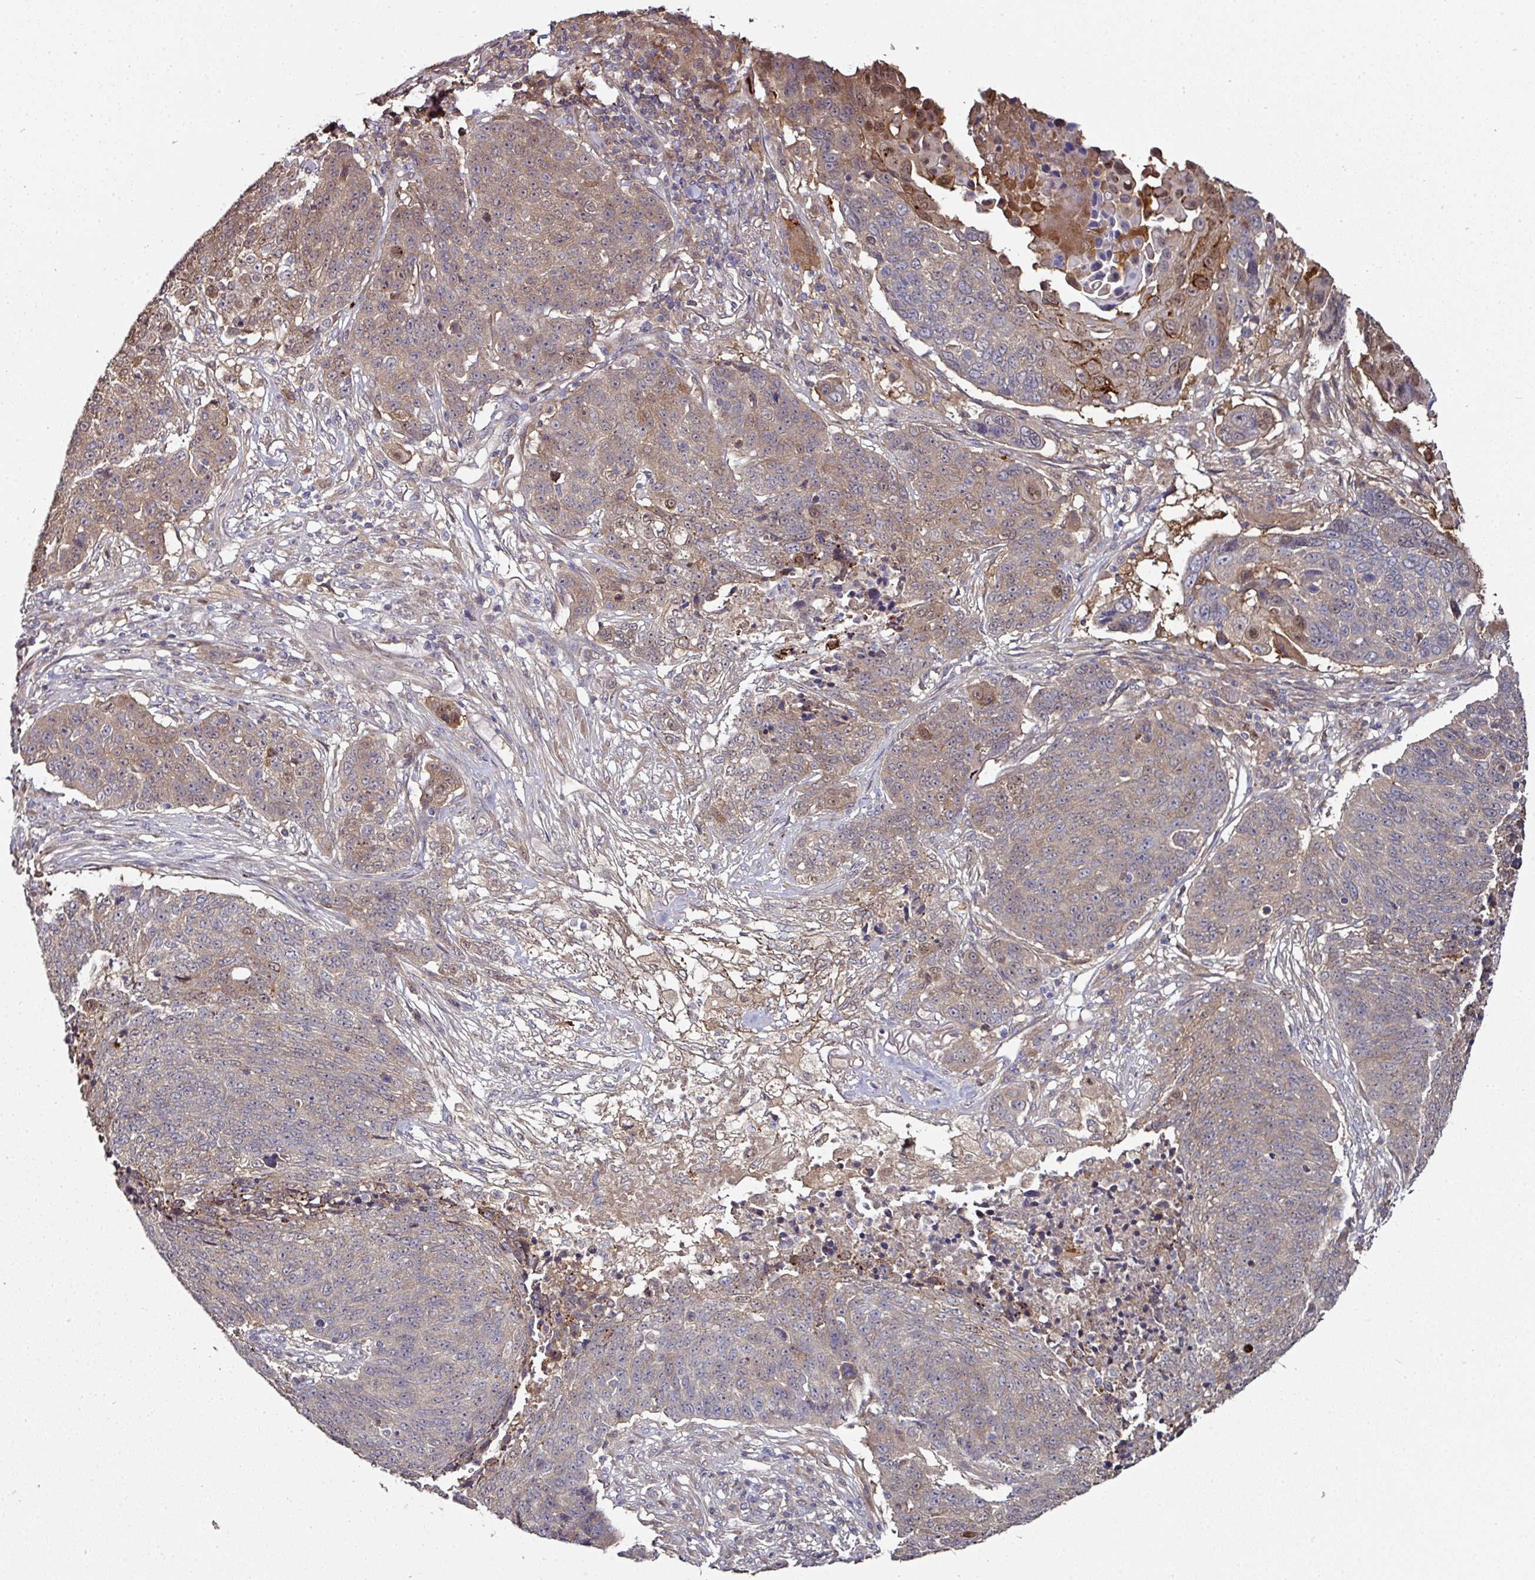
{"staining": {"intensity": "moderate", "quantity": "<25%", "location": "cytoplasmic/membranous"}, "tissue": "lung cancer", "cell_type": "Tumor cells", "image_type": "cancer", "snomed": [{"axis": "morphology", "description": "Normal tissue, NOS"}, {"axis": "morphology", "description": "Squamous cell carcinoma, NOS"}, {"axis": "topography", "description": "Lymph node"}, {"axis": "topography", "description": "Lung"}], "caption": "IHC (DAB (3,3'-diaminobenzidine)) staining of human lung cancer (squamous cell carcinoma) reveals moderate cytoplasmic/membranous protein expression in approximately <25% of tumor cells. (Stains: DAB in brown, nuclei in blue, Microscopy: brightfield microscopy at high magnification).", "gene": "CTDSP2", "patient": {"sex": "male", "age": 66}}